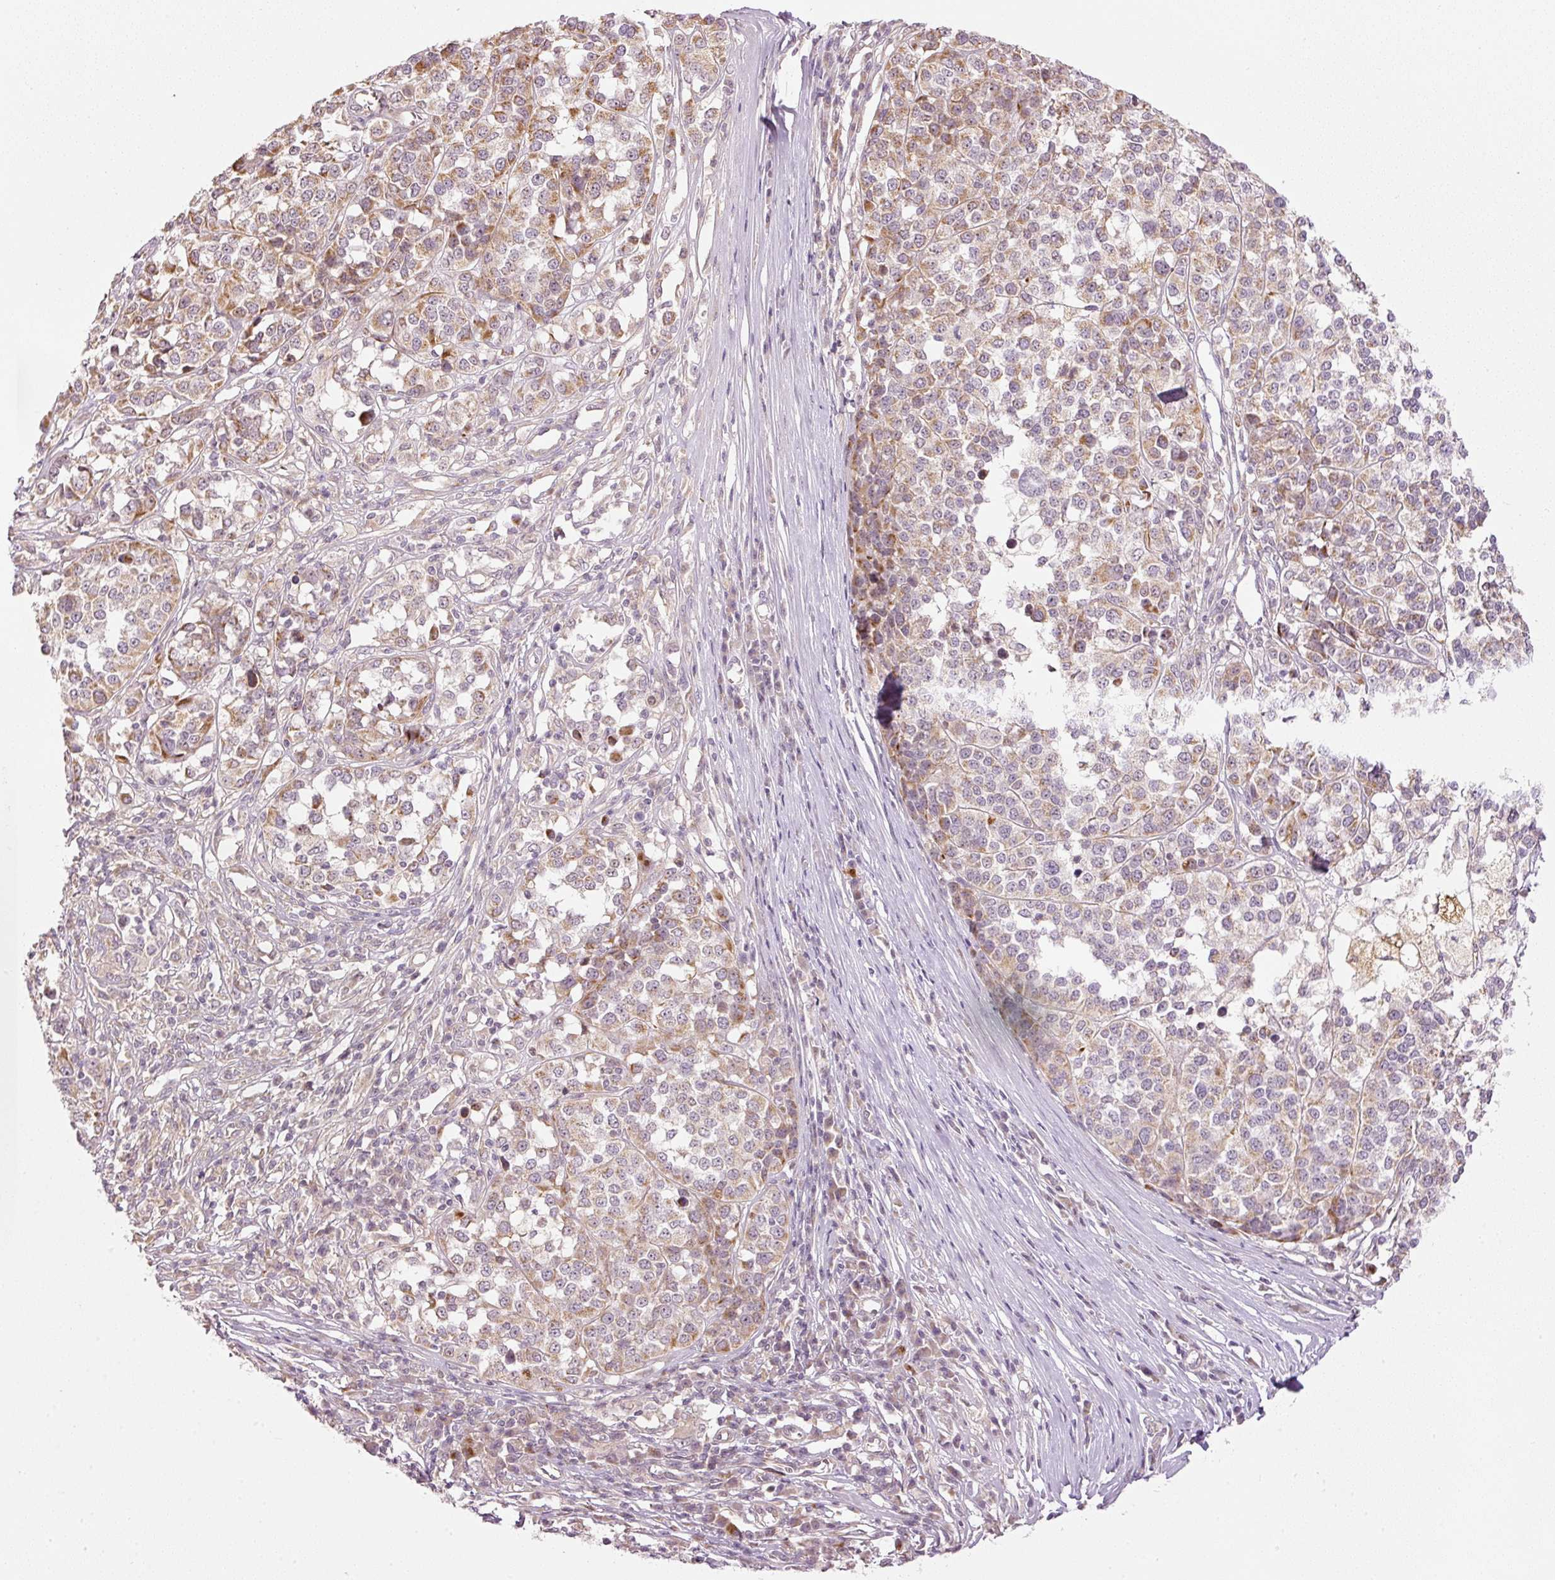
{"staining": {"intensity": "moderate", "quantity": "25%-75%", "location": "cytoplasmic/membranous"}, "tissue": "melanoma", "cell_type": "Tumor cells", "image_type": "cancer", "snomed": [{"axis": "morphology", "description": "Malignant melanoma, Metastatic site"}, {"axis": "topography", "description": "Lymph node"}], "caption": "Brown immunohistochemical staining in melanoma shows moderate cytoplasmic/membranous expression in approximately 25%-75% of tumor cells.", "gene": "CDC20B", "patient": {"sex": "male", "age": 44}}